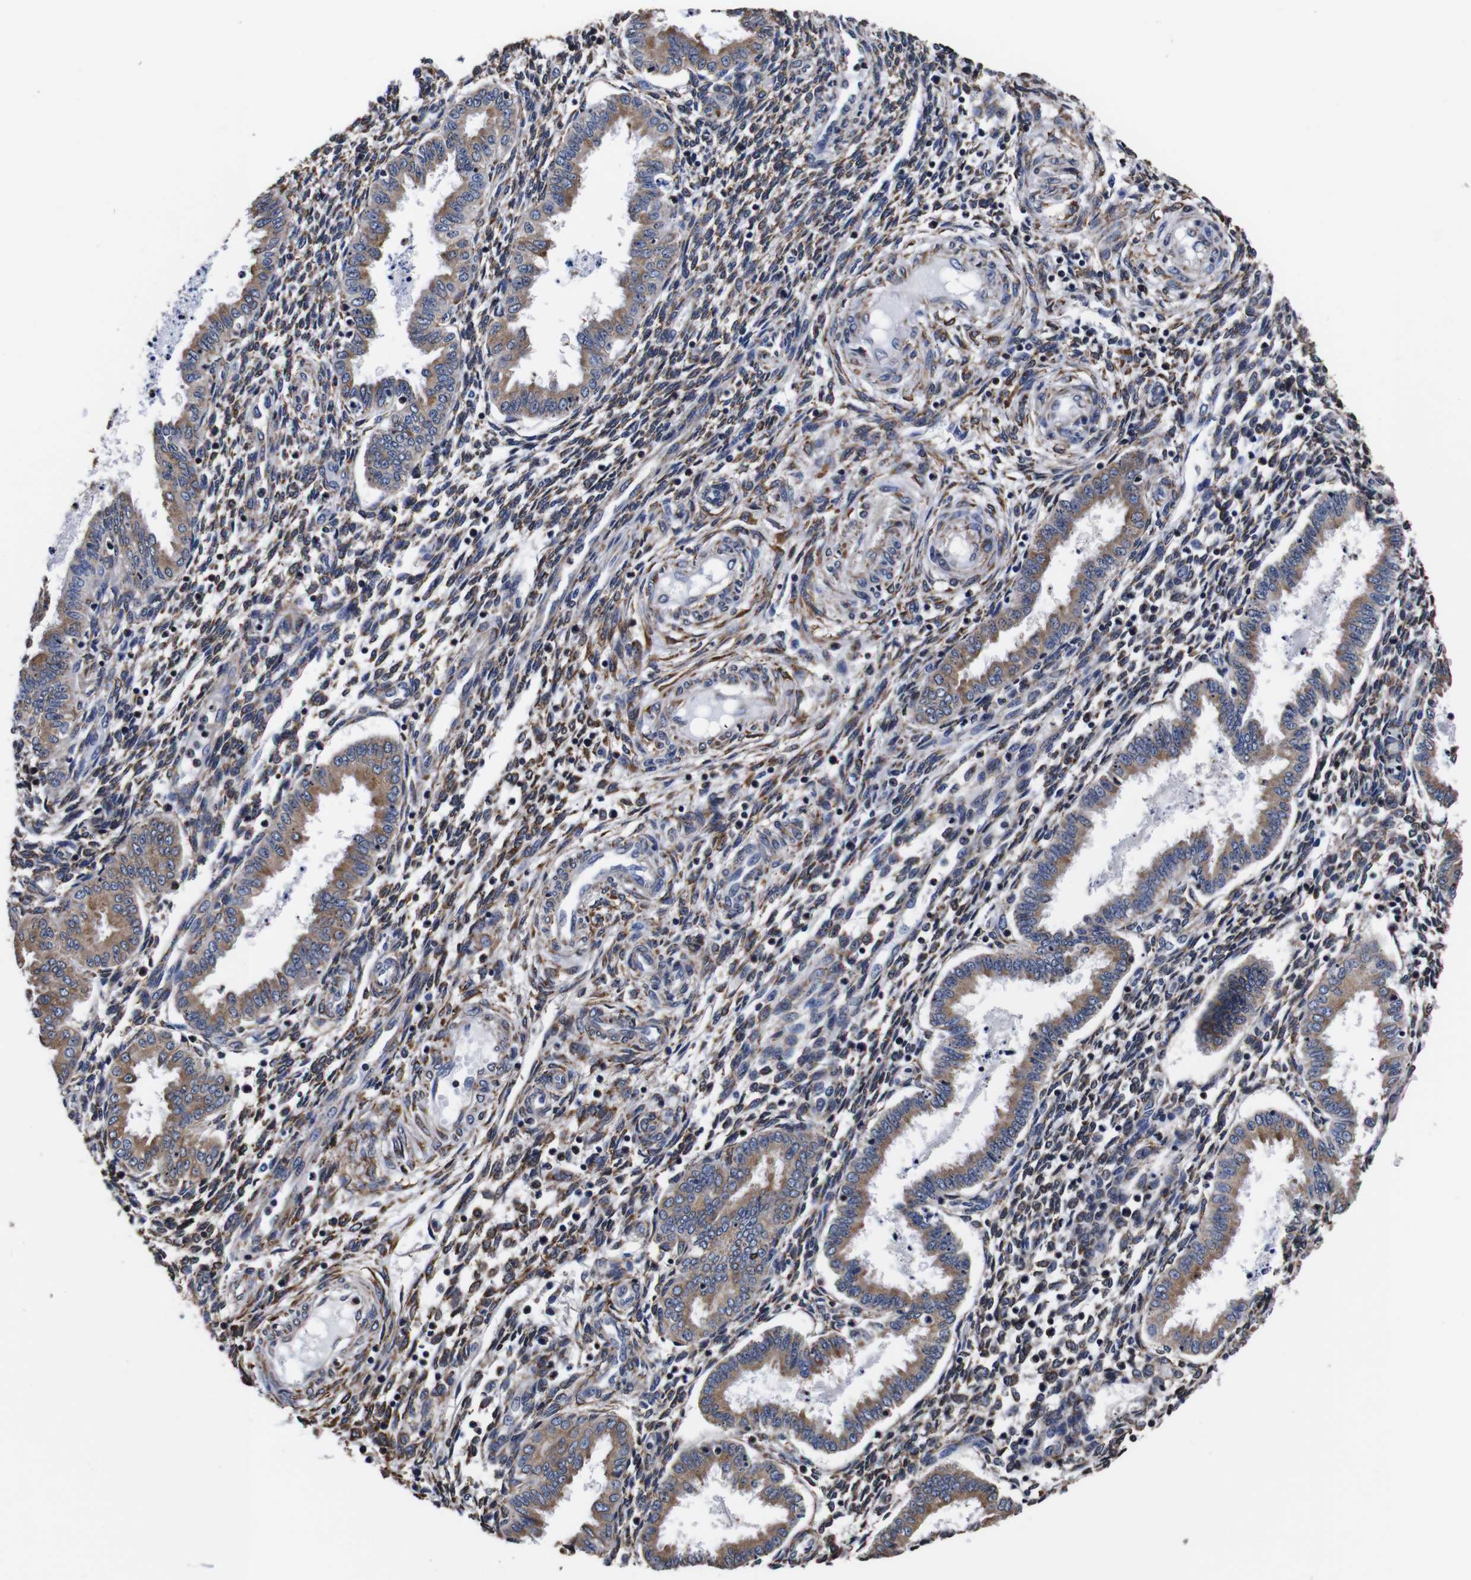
{"staining": {"intensity": "moderate", "quantity": "25%-75%", "location": "cytoplasmic/membranous"}, "tissue": "endometrium", "cell_type": "Cells in endometrial stroma", "image_type": "normal", "snomed": [{"axis": "morphology", "description": "Normal tissue, NOS"}, {"axis": "topography", "description": "Endometrium"}], "caption": "Moderate cytoplasmic/membranous protein positivity is seen in about 25%-75% of cells in endometrial stroma in endometrium. The protein is stained brown, and the nuclei are stained in blue (DAB IHC with brightfield microscopy, high magnification).", "gene": "PPIB", "patient": {"sex": "female", "age": 33}}